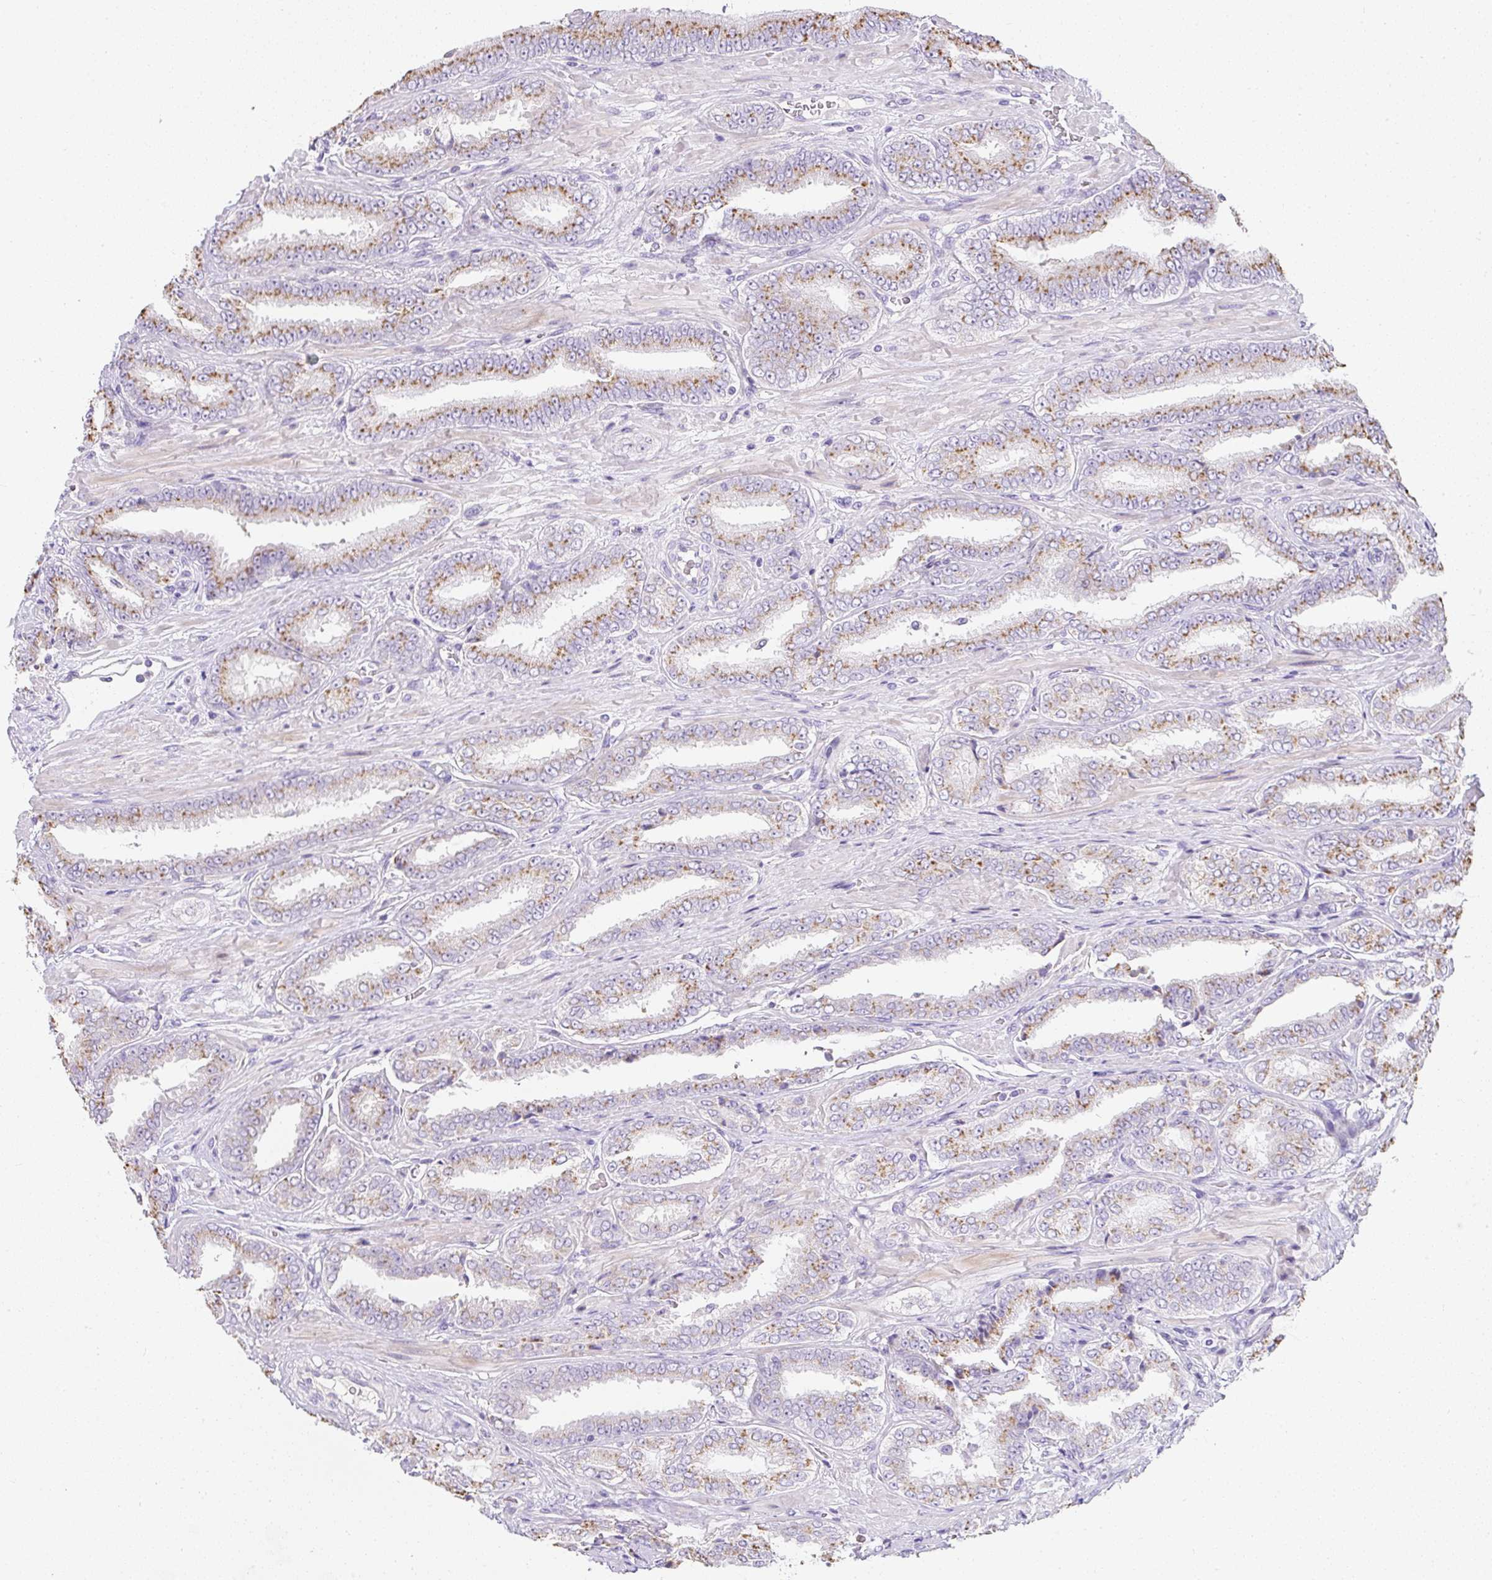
{"staining": {"intensity": "moderate", "quantity": "25%-75%", "location": "cytoplasmic/membranous"}, "tissue": "prostate cancer", "cell_type": "Tumor cells", "image_type": "cancer", "snomed": [{"axis": "morphology", "description": "Adenocarcinoma, High grade"}, {"axis": "topography", "description": "Prostate"}], "caption": "Tumor cells demonstrate moderate cytoplasmic/membranous positivity in approximately 25%-75% of cells in adenocarcinoma (high-grade) (prostate). The protein is shown in brown color, while the nuclei are stained blue.", "gene": "DTX4", "patient": {"sex": "male", "age": 72}}